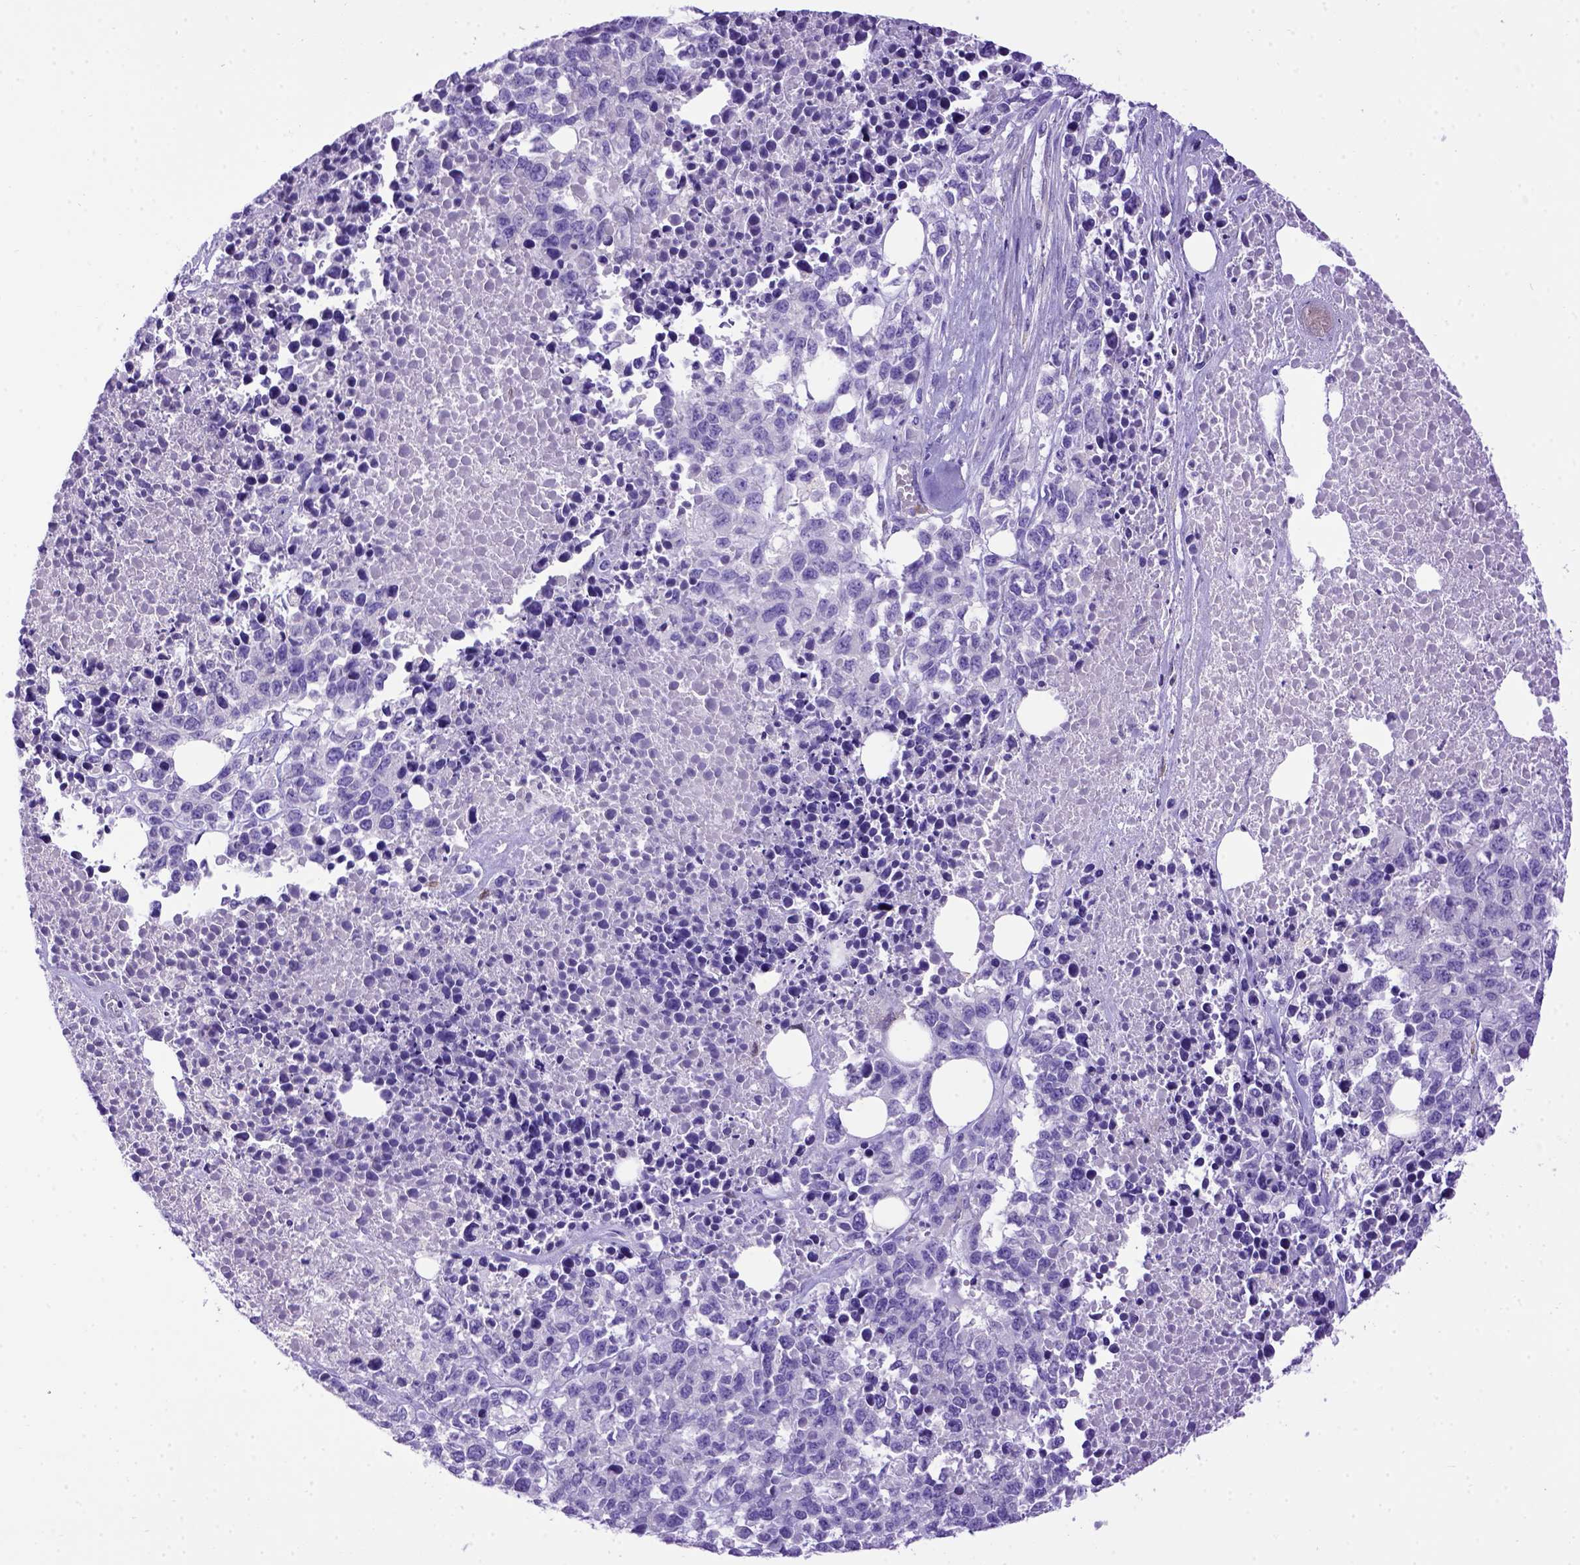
{"staining": {"intensity": "negative", "quantity": "none", "location": "none"}, "tissue": "melanoma", "cell_type": "Tumor cells", "image_type": "cancer", "snomed": [{"axis": "morphology", "description": "Malignant melanoma, Metastatic site"}, {"axis": "topography", "description": "Skin"}], "caption": "An IHC photomicrograph of melanoma is shown. There is no staining in tumor cells of melanoma.", "gene": "PTGES", "patient": {"sex": "male", "age": 84}}